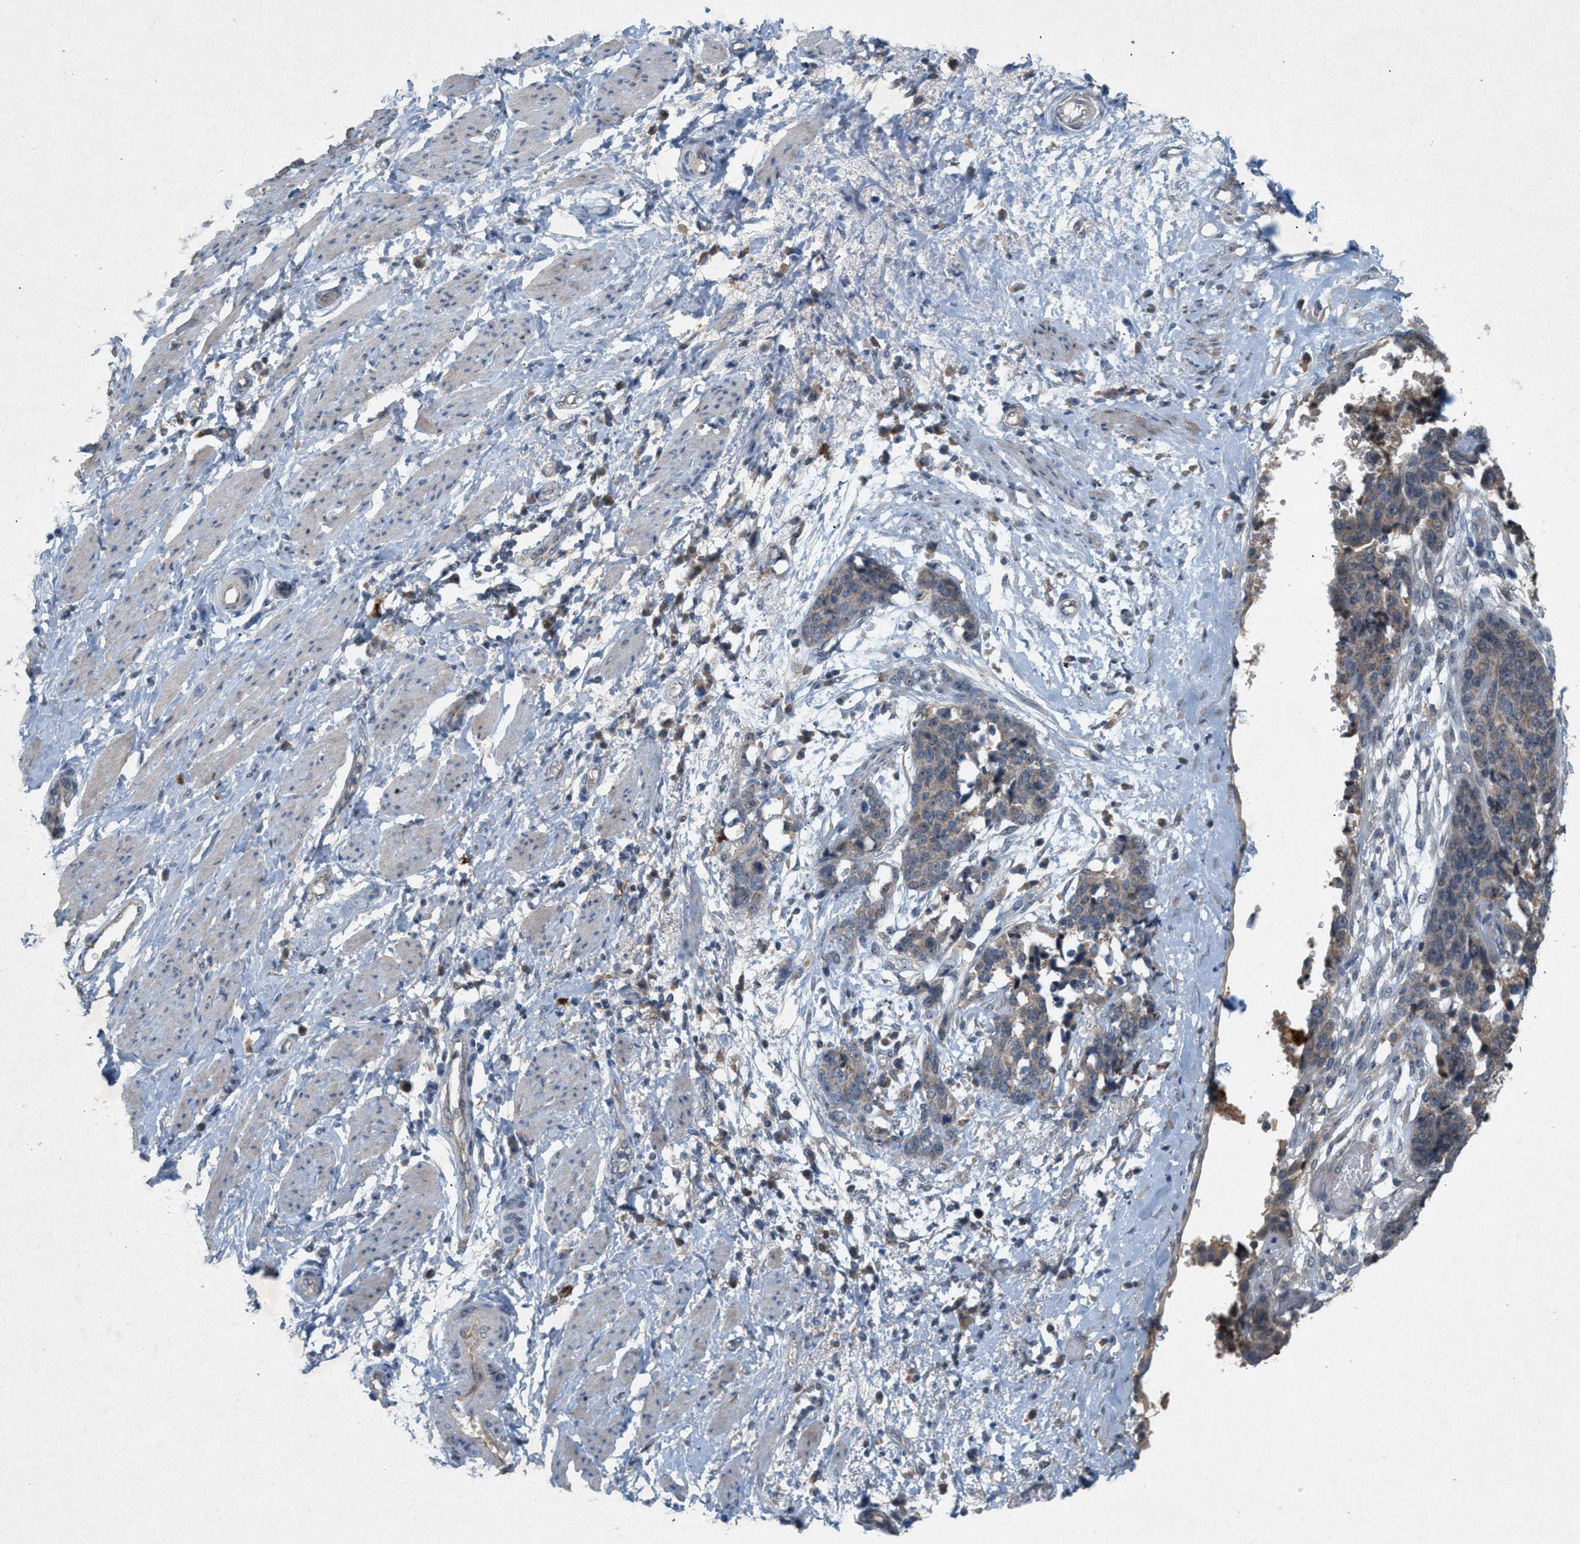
{"staining": {"intensity": "weak", "quantity": "<25%", "location": "cytoplasmic/membranous"}, "tissue": "ovarian cancer", "cell_type": "Tumor cells", "image_type": "cancer", "snomed": [{"axis": "morphology", "description": "Cystadenocarcinoma, serous, NOS"}, {"axis": "topography", "description": "Ovary"}], "caption": "A high-resolution photomicrograph shows IHC staining of ovarian cancer, which reveals no significant expression in tumor cells.", "gene": "DCAF7", "patient": {"sex": "female", "age": 44}}